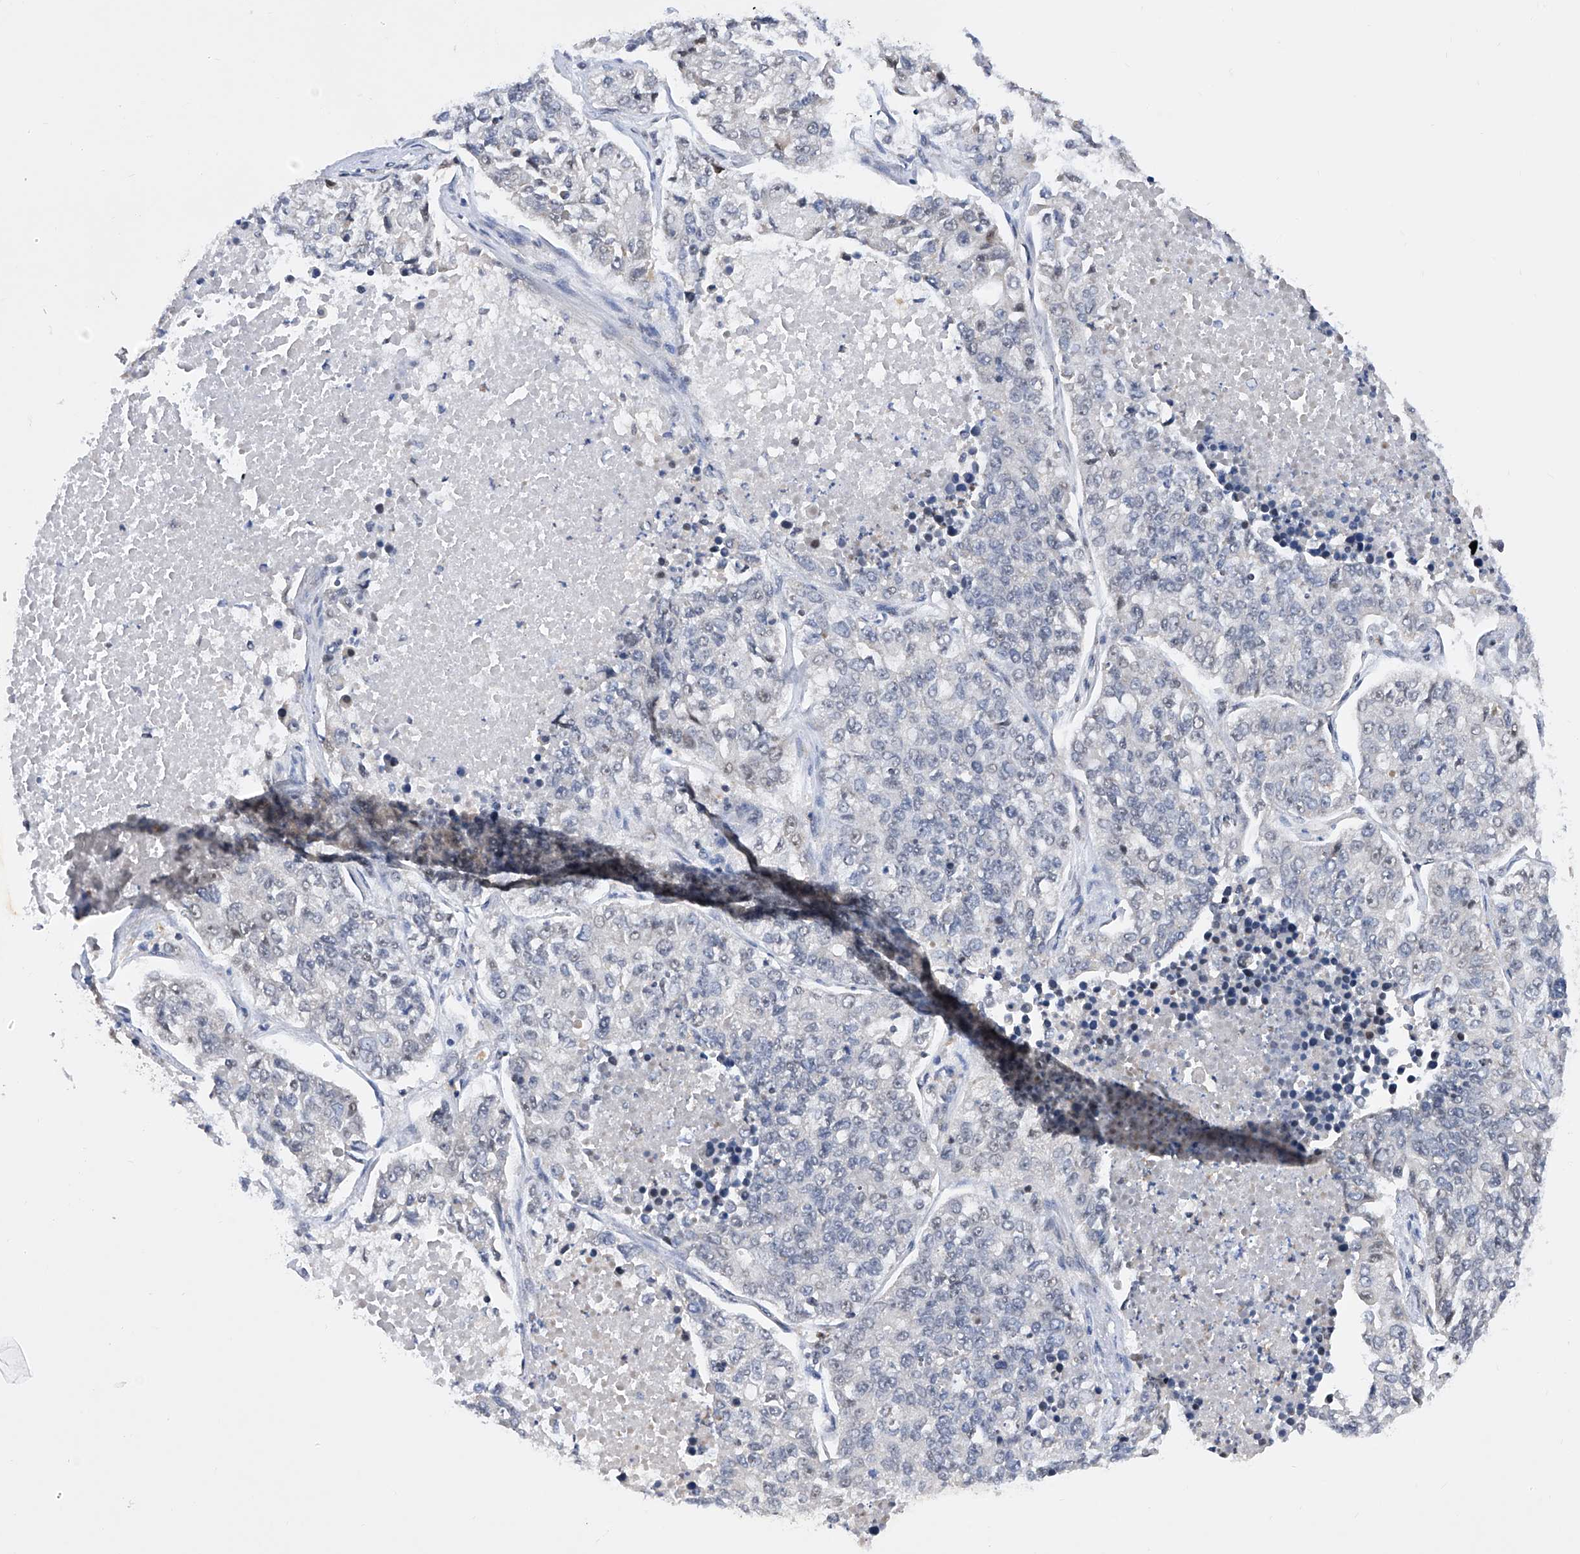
{"staining": {"intensity": "negative", "quantity": "none", "location": "none"}, "tissue": "lung cancer", "cell_type": "Tumor cells", "image_type": "cancer", "snomed": [{"axis": "morphology", "description": "Adenocarcinoma, NOS"}, {"axis": "topography", "description": "Lung"}], "caption": "Tumor cells are negative for protein expression in human adenocarcinoma (lung).", "gene": "RAD54L", "patient": {"sex": "male", "age": 49}}